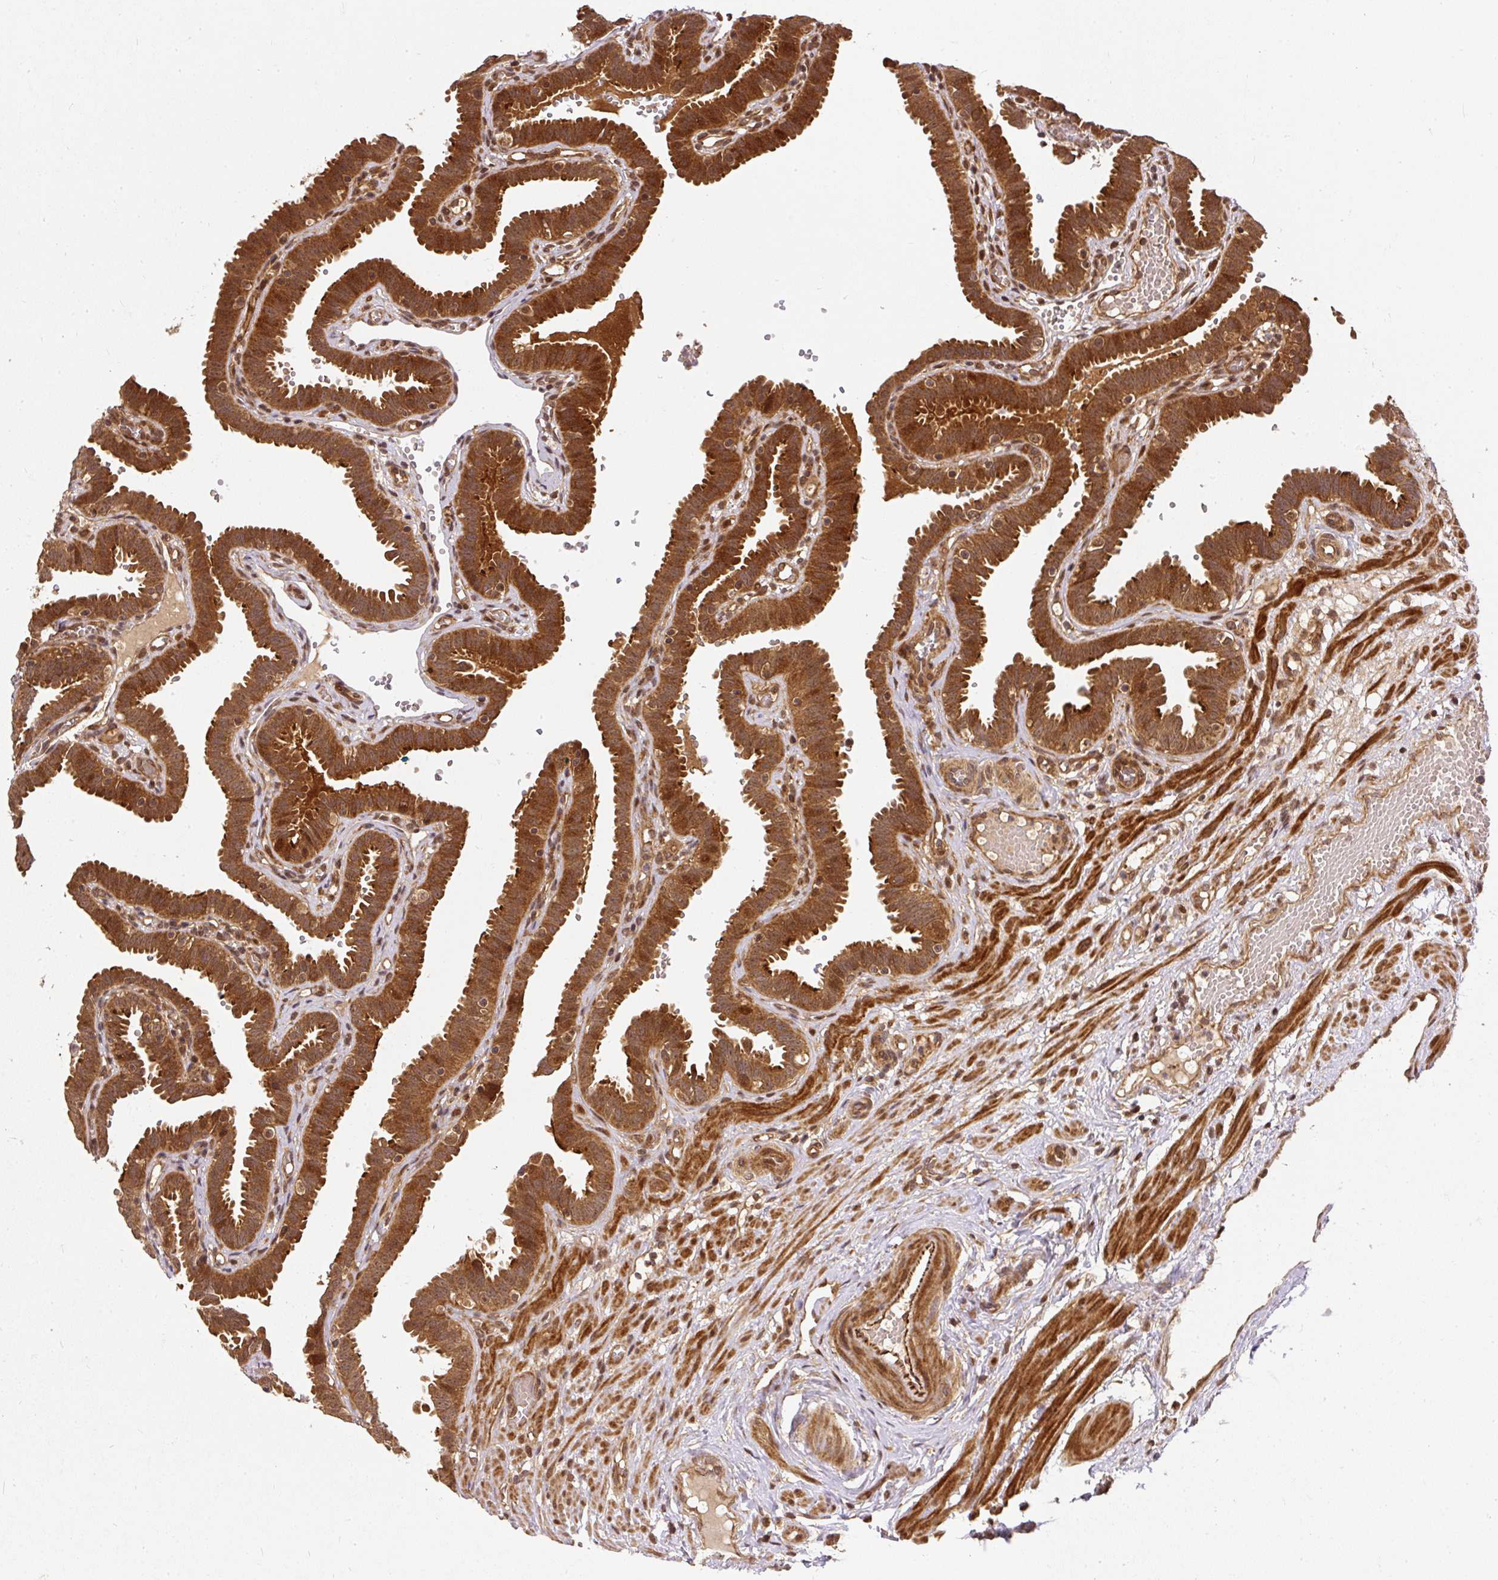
{"staining": {"intensity": "strong", "quantity": ">75%", "location": "cytoplasmic/membranous"}, "tissue": "fallopian tube", "cell_type": "Glandular cells", "image_type": "normal", "snomed": [{"axis": "morphology", "description": "Normal tissue, NOS"}, {"axis": "topography", "description": "Fallopian tube"}], "caption": "A high-resolution photomicrograph shows IHC staining of benign fallopian tube, which reveals strong cytoplasmic/membranous expression in about >75% of glandular cells.", "gene": "PSMD1", "patient": {"sex": "female", "age": 37}}